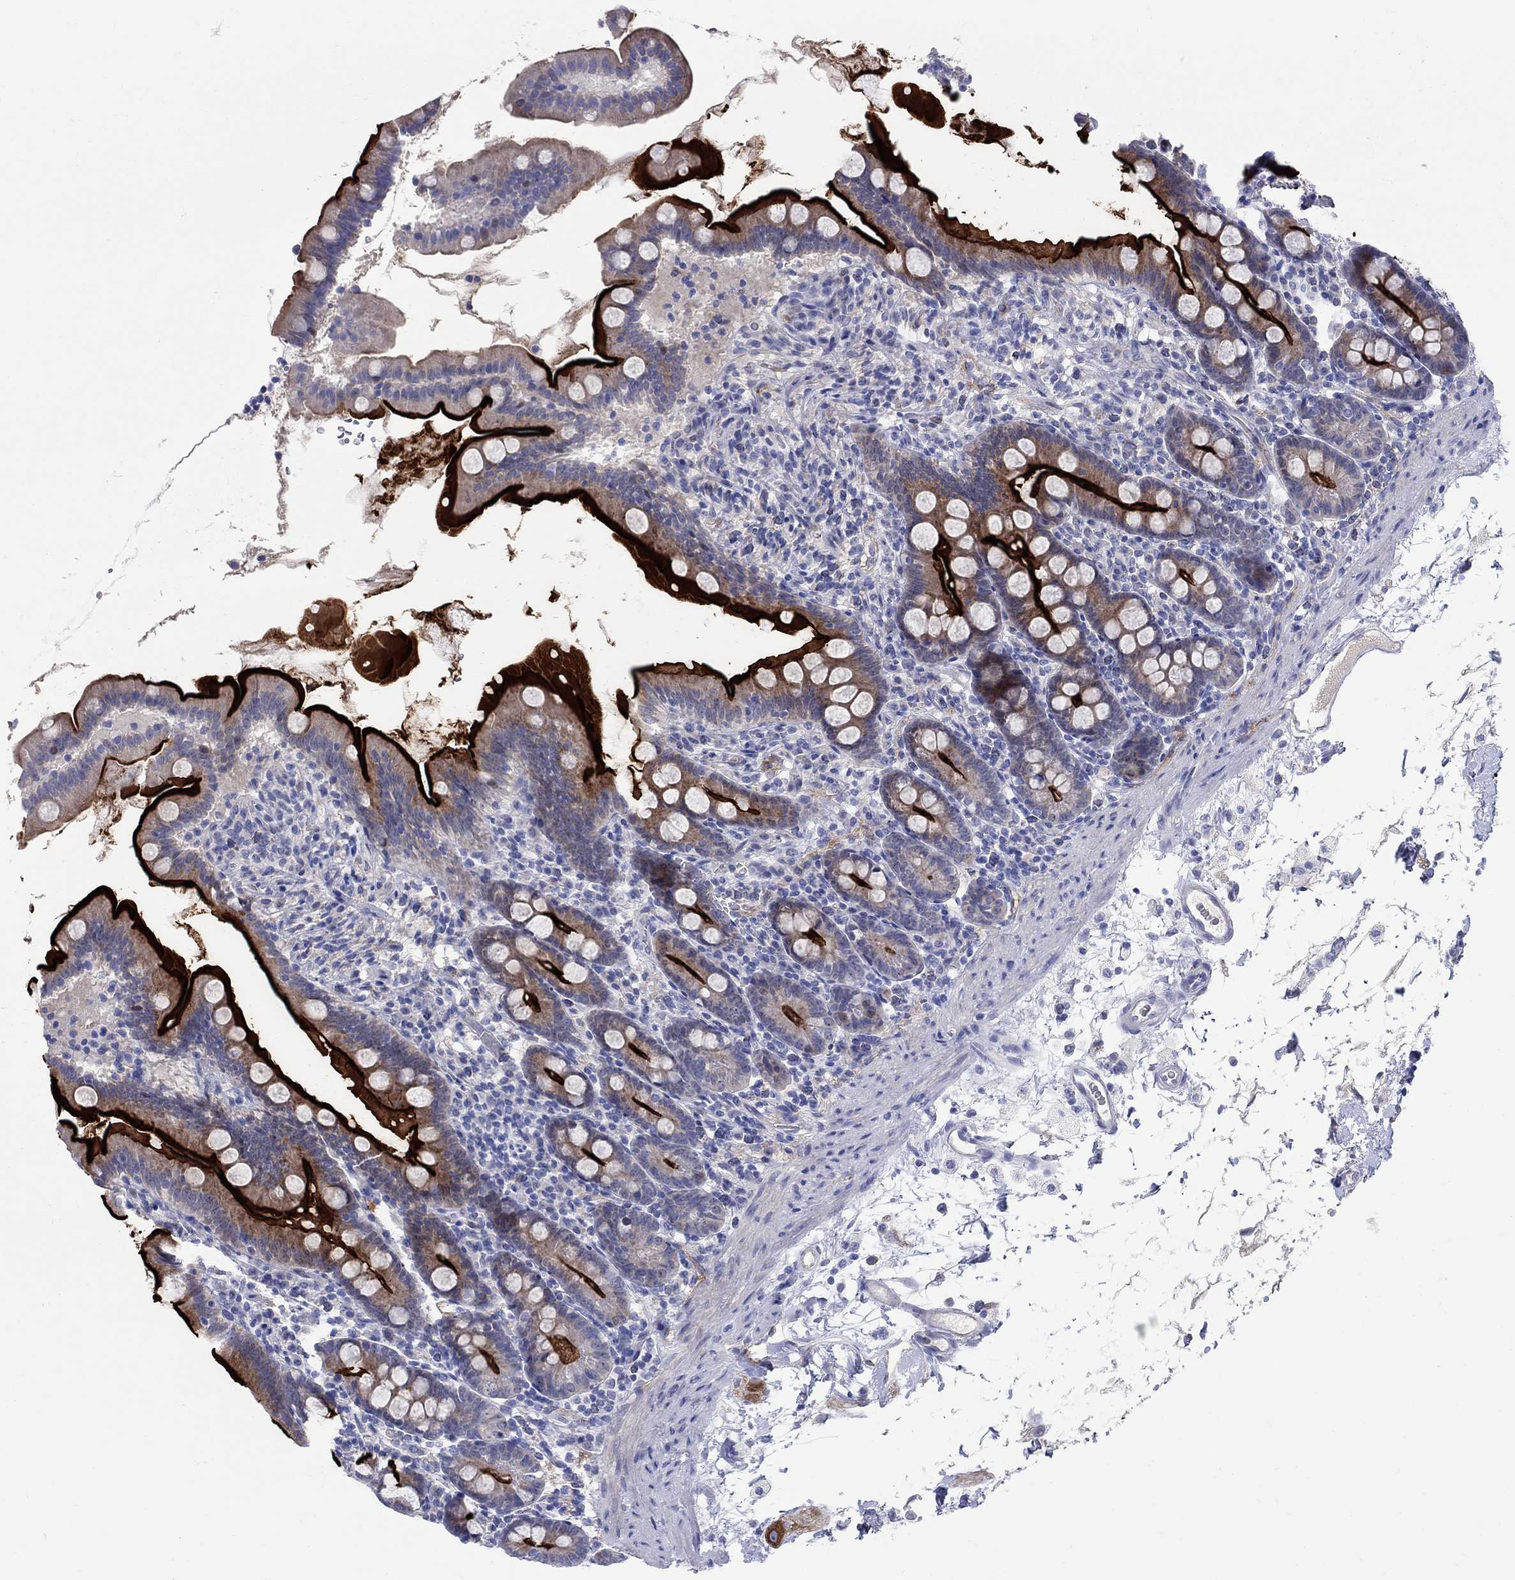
{"staining": {"intensity": "strong", "quantity": ">75%", "location": "cytoplasmic/membranous"}, "tissue": "small intestine", "cell_type": "Glandular cells", "image_type": "normal", "snomed": [{"axis": "morphology", "description": "Normal tissue, NOS"}, {"axis": "topography", "description": "Small intestine"}], "caption": "Strong cytoplasmic/membranous expression is present in approximately >75% of glandular cells in normal small intestine.", "gene": "REEP2", "patient": {"sex": "female", "age": 44}}